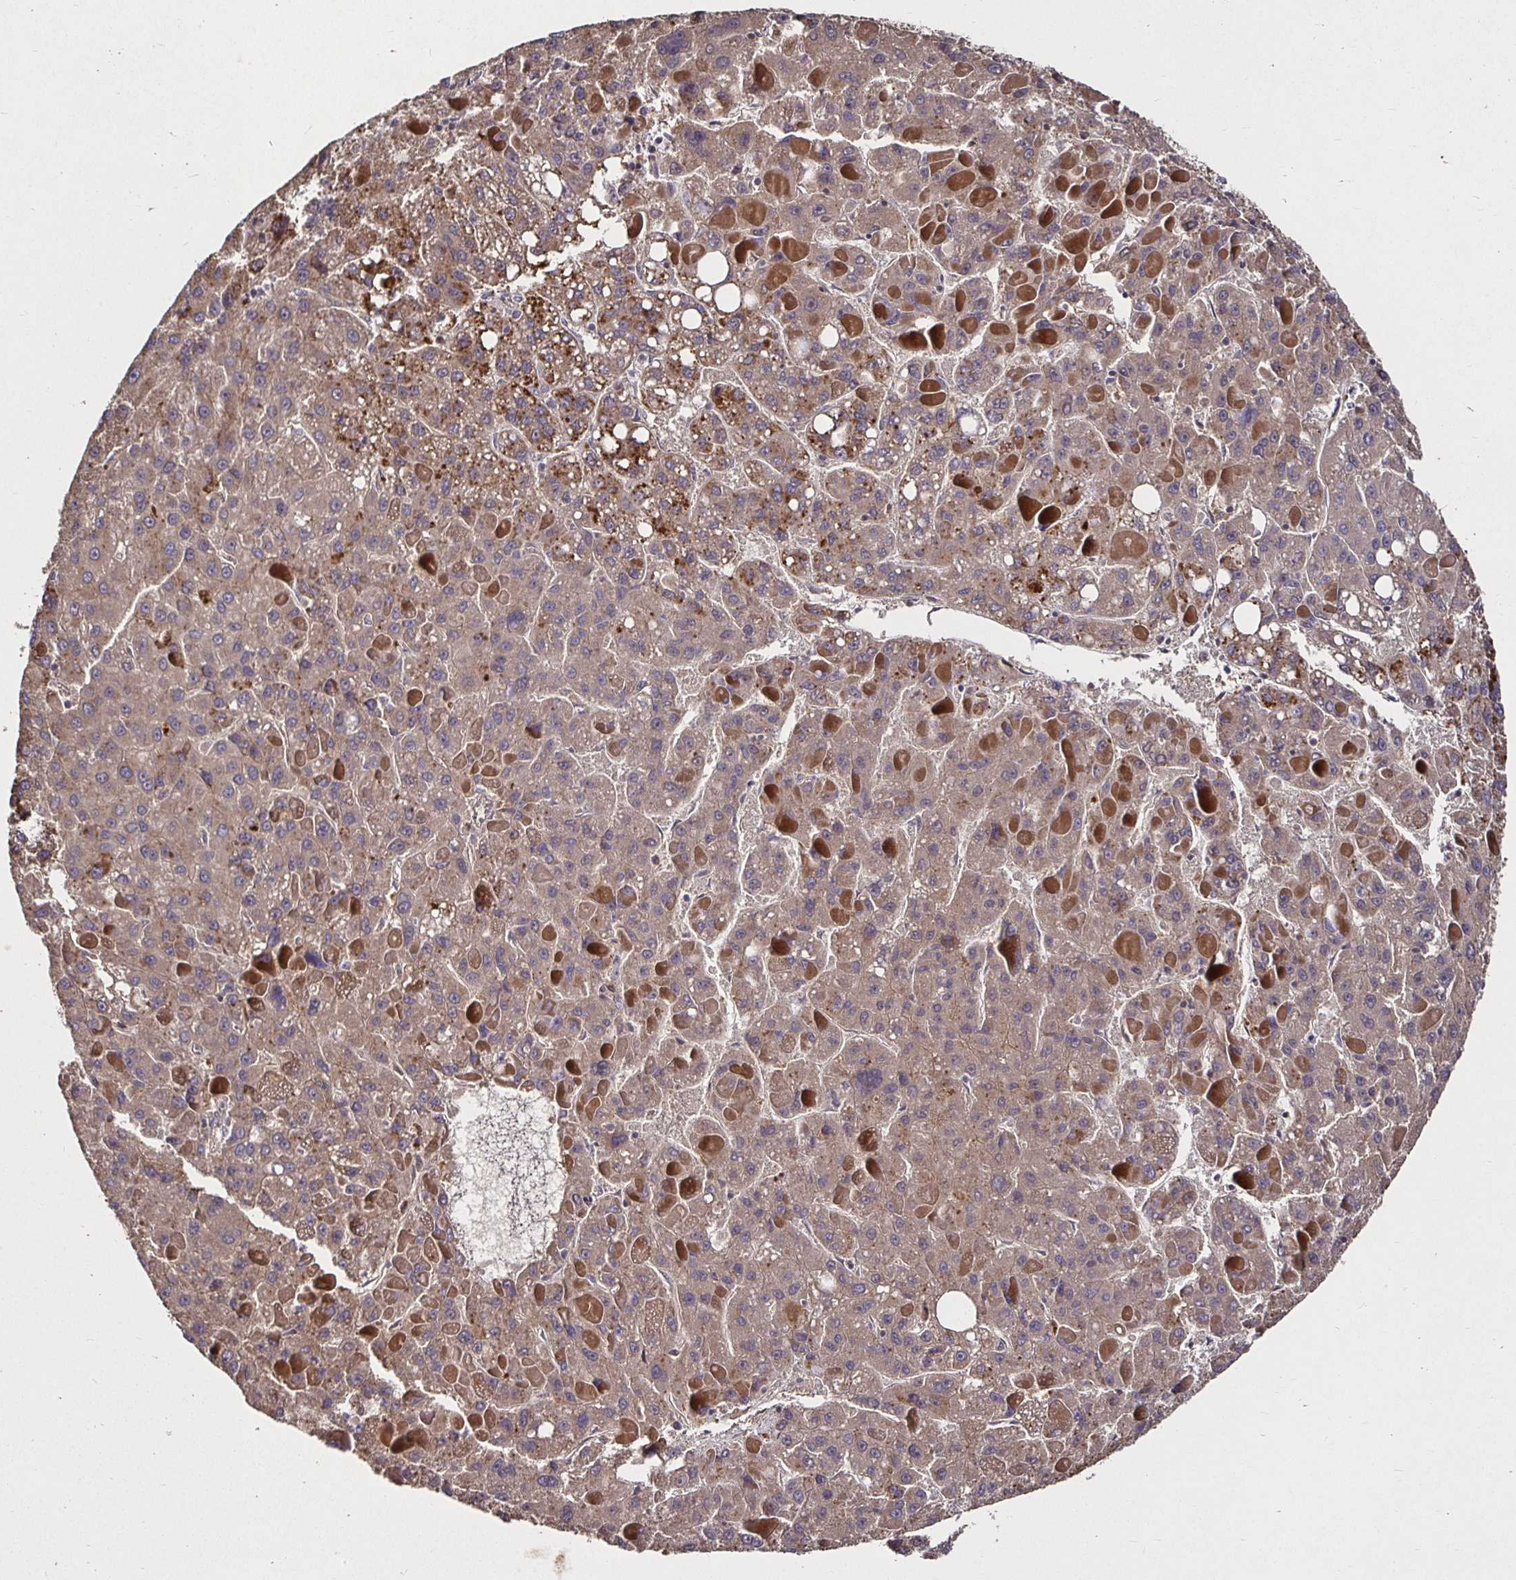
{"staining": {"intensity": "weak", "quantity": "25%-75%", "location": "cytoplasmic/membranous"}, "tissue": "liver cancer", "cell_type": "Tumor cells", "image_type": "cancer", "snomed": [{"axis": "morphology", "description": "Carcinoma, Hepatocellular, NOS"}, {"axis": "topography", "description": "Liver"}], "caption": "Protein staining shows weak cytoplasmic/membranous positivity in about 25%-75% of tumor cells in liver cancer.", "gene": "SMYD3", "patient": {"sex": "female", "age": 82}}